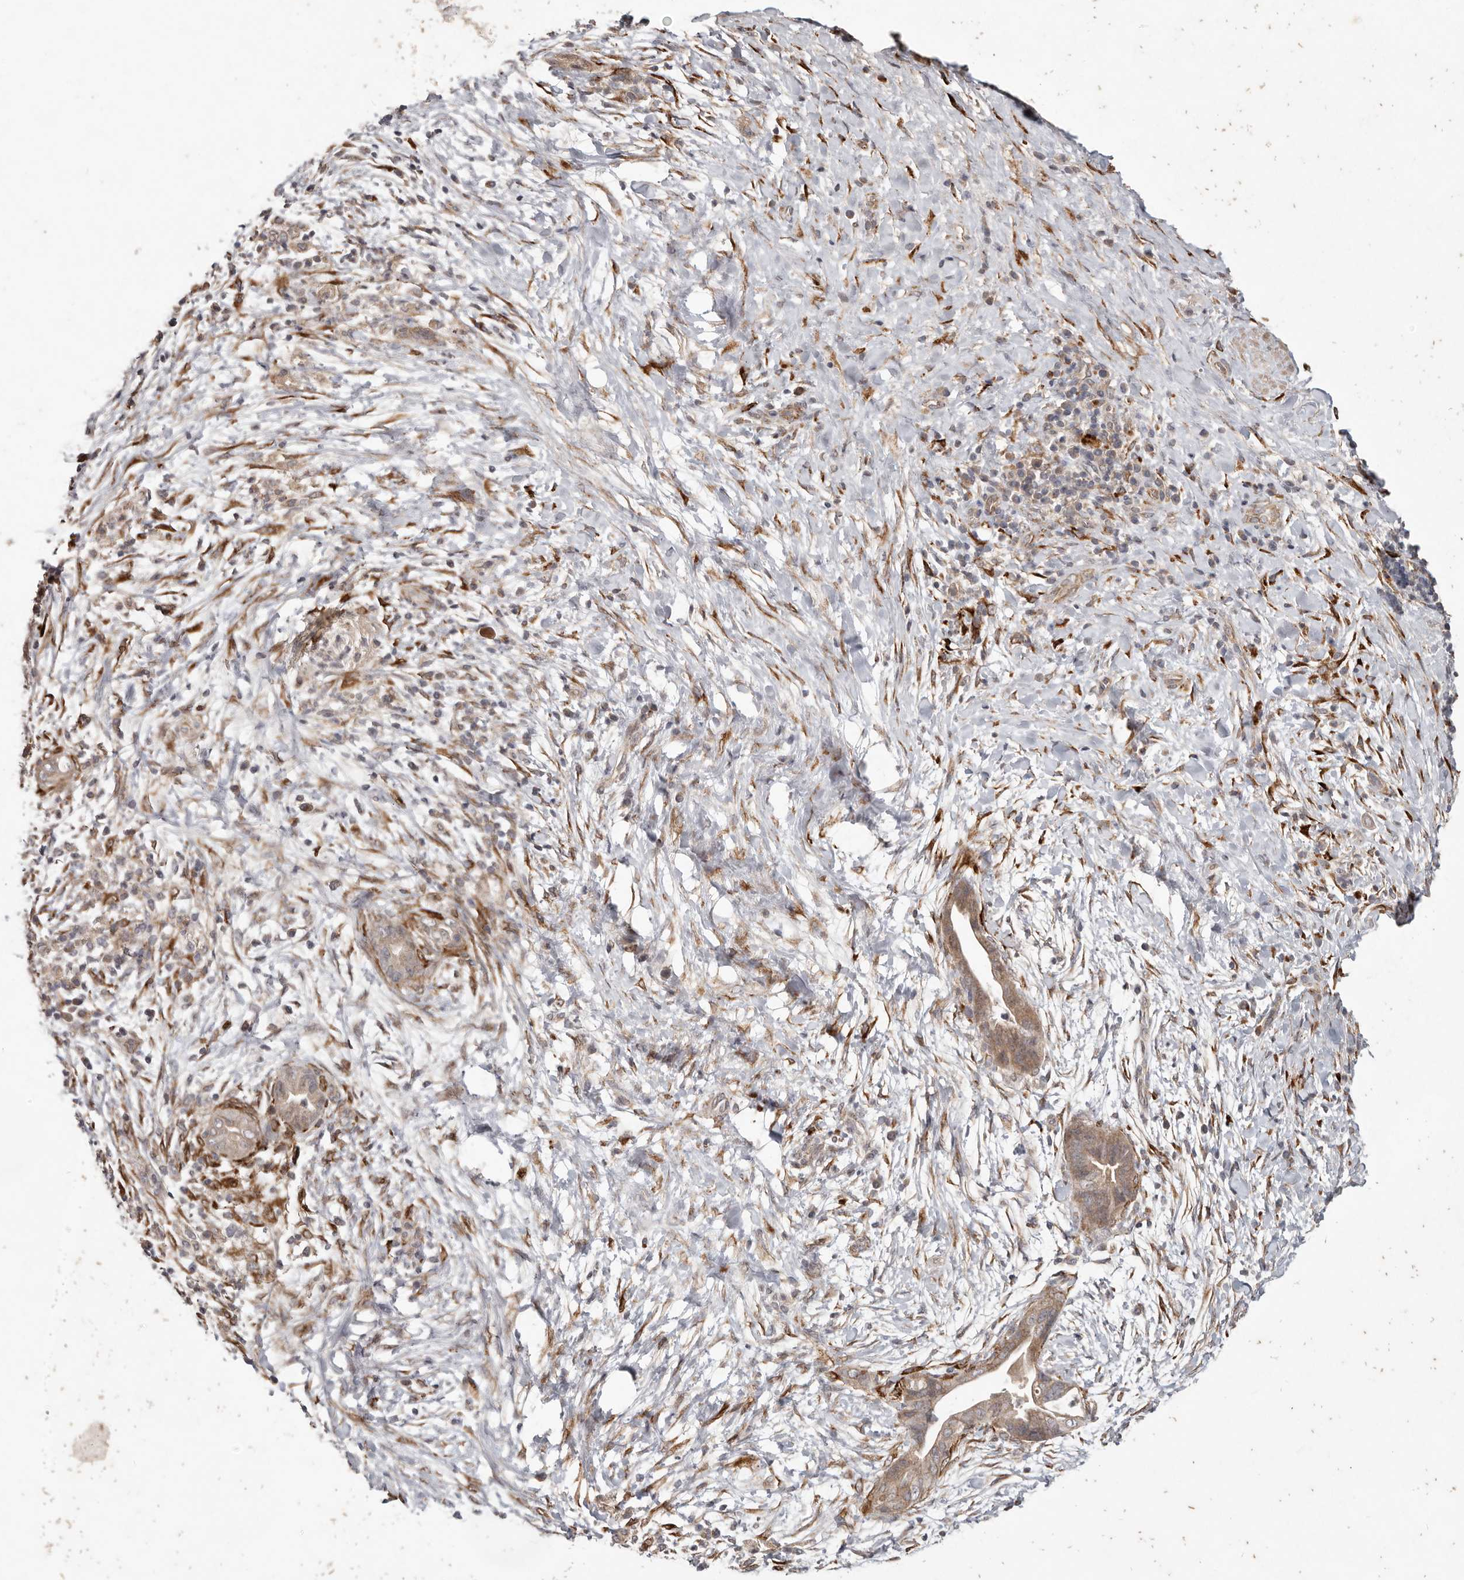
{"staining": {"intensity": "moderate", "quantity": "25%-75%", "location": "cytoplasmic/membranous"}, "tissue": "pancreatic cancer", "cell_type": "Tumor cells", "image_type": "cancer", "snomed": [{"axis": "morphology", "description": "Adenocarcinoma, NOS"}, {"axis": "topography", "description": "Pancreas"}], "caption": "Immunohistochemical staining of pancreatic cancer displays medium levels of moderate cytoplasmic/membranous staining in approximately 25%-75% of tumor cells.", "gene": "PLOD2", "patient": {"sex": "male", "age": 75}}